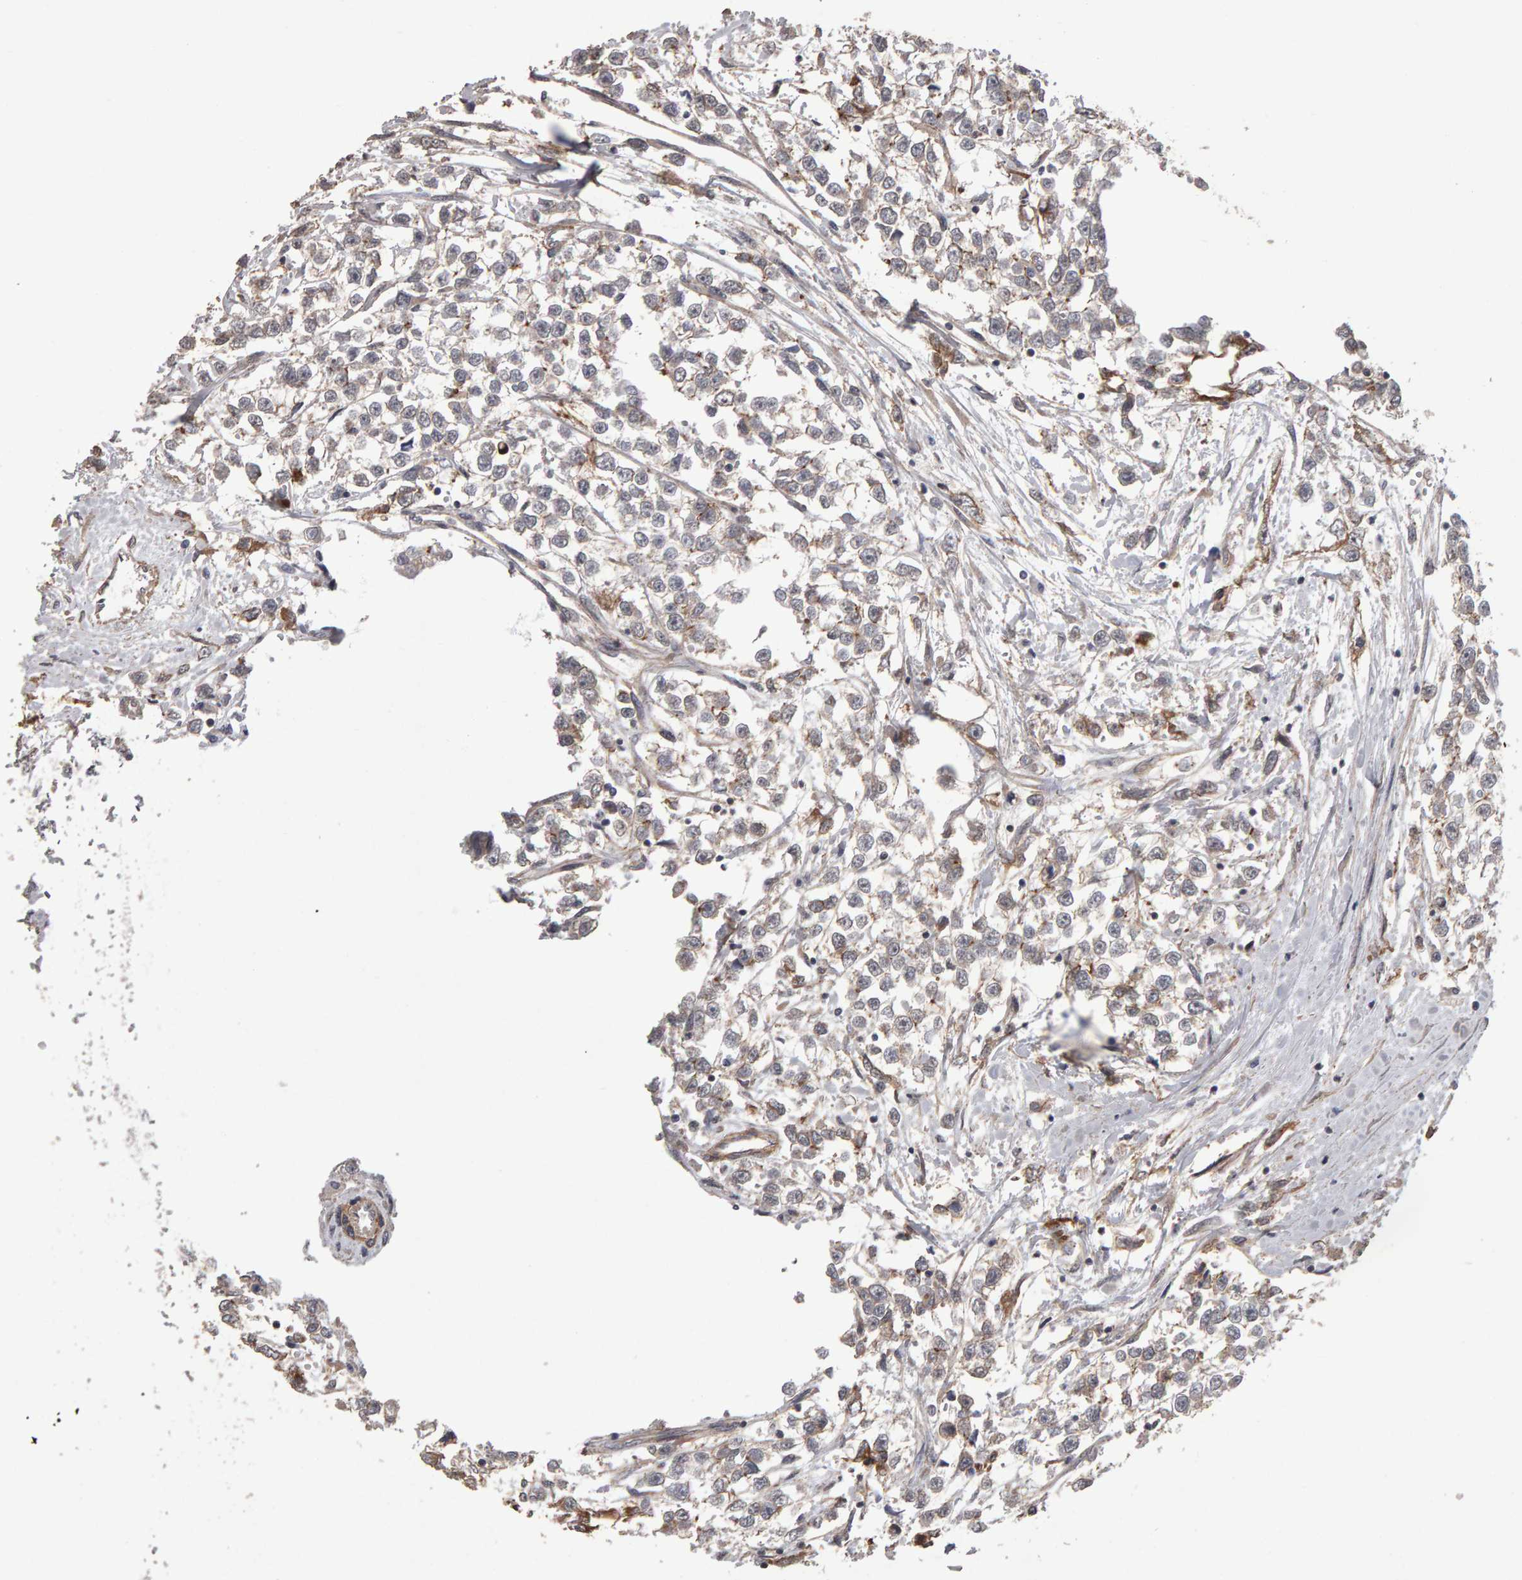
{"staining": {"intensity": "weak", "quantity": "25%-75%", "location": "cytoplasmic/membranous"}, "tissue": "testis cancer", "cell_type": "Tumor cells", "image_type": "cancer", "snomed": [{"axis": "morphology", "description": "Seminoma, NOS"}, {"axis": "morphology", "description": "Carcinoma, Embryonal, NOS"}, {"axis": "topography", "description": "Testis"}], "caption": "Immunohistochemistry (IHC) histopathology image of neoplastic tissue: testis cancer (seminoma) stained using IHC shows low levels of weak protein expression localized specifically in the cytoplasmic/membranous of tumor cells, appearing as a cytoplasmic/membranous brown color.", "gene": "SCRIB", "patient": {"sex": "male", "age": 51}}